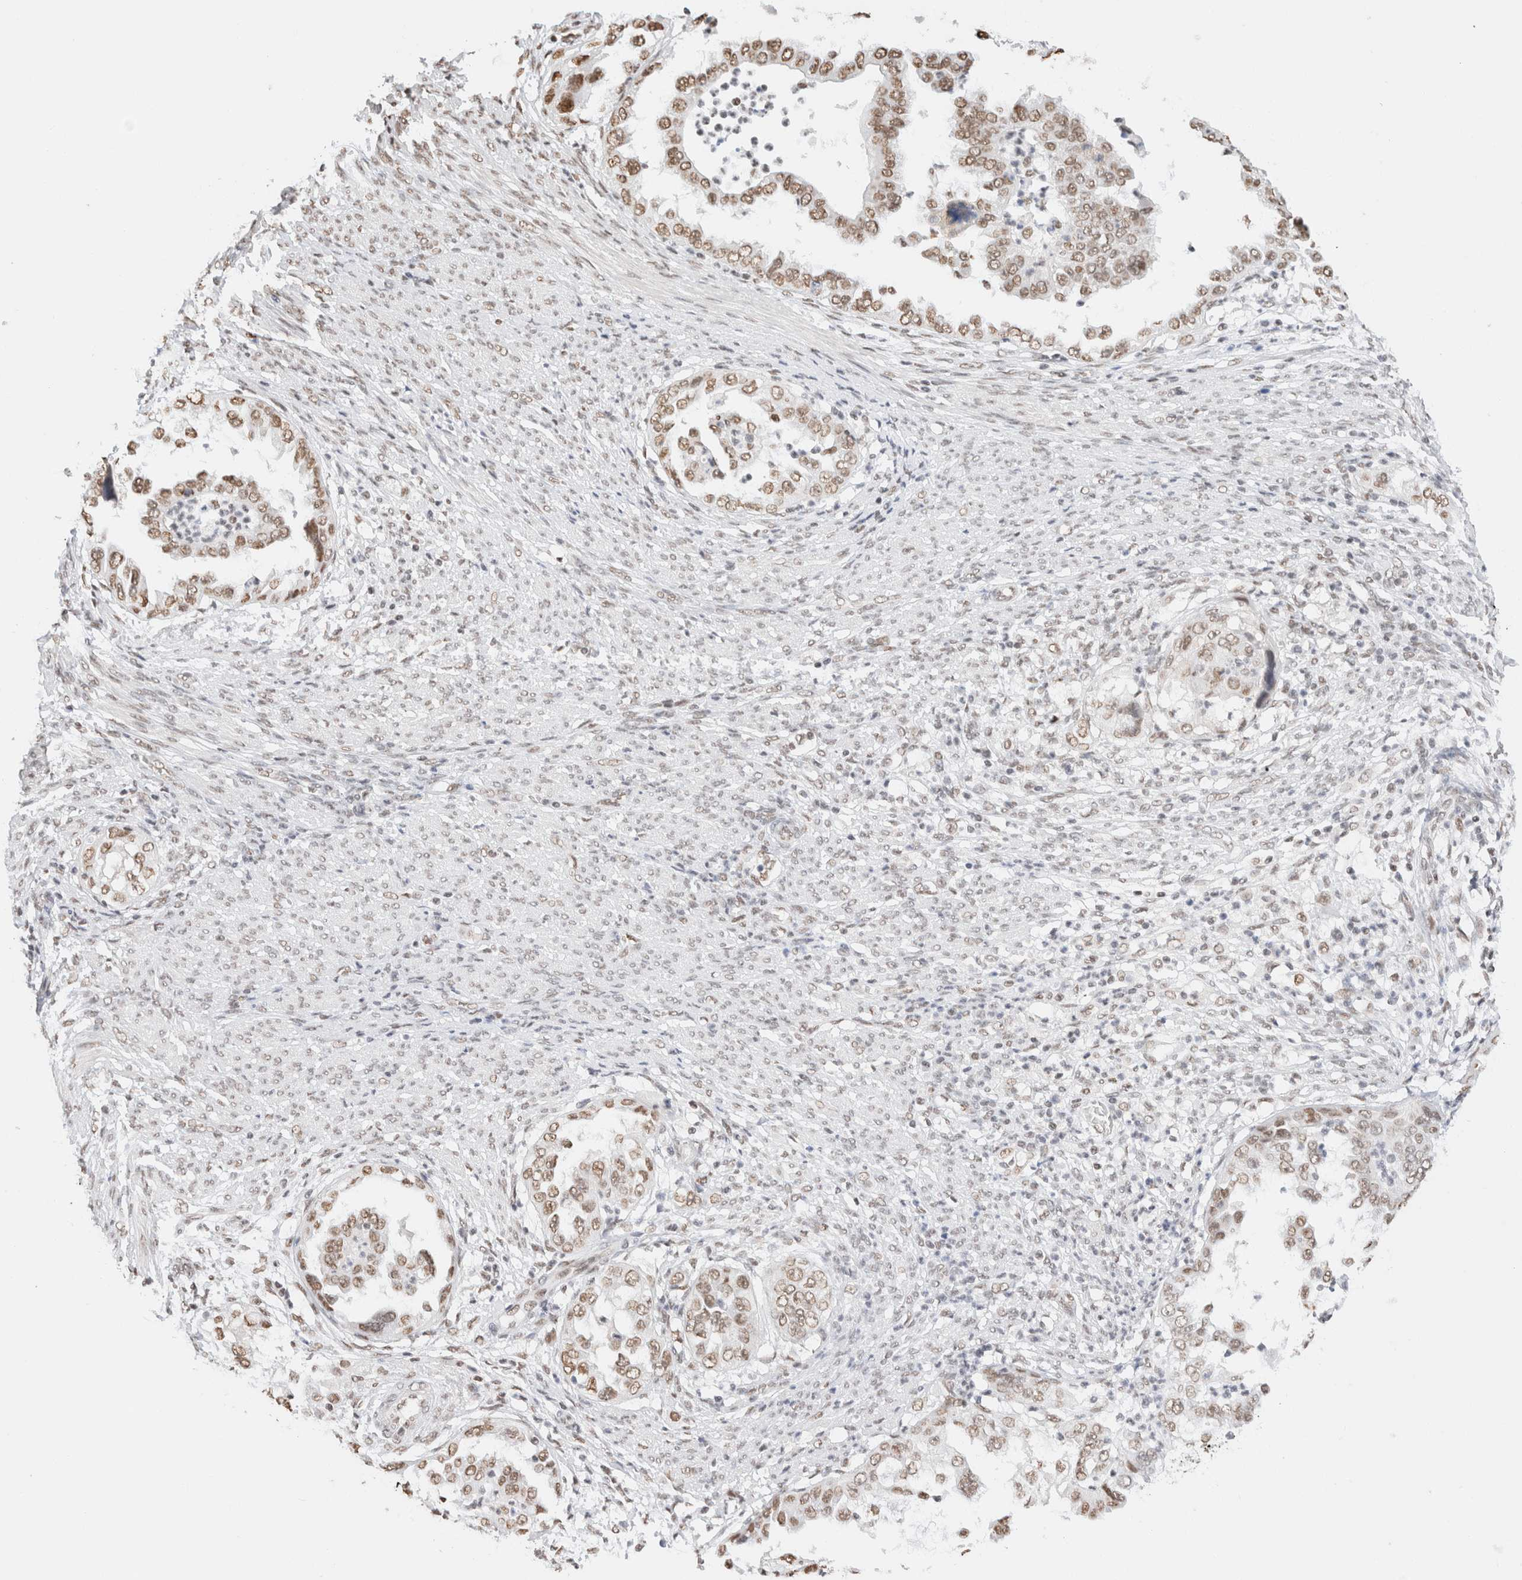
{"staining": {"intensity": "moderate", "quantity": ">75%", "location": "nuclear"}, "tissue": "endometrial cancer", "cell_type": "Tumor cells", "image_type": "cancer", "snomed": [{"axis": "morphology", "description": "Adenocarcinoma, NOS"}, {"axis": "topography", "description": "Endometrium"}], "caption": "This histopathology image displays immunohistochemistry staining of human endometrial cancer (adenocarcinoma), with medium moderate nuclear expression in about >75% of tumor cells.", "gene": "SUPT3H", "patient": {"sex": "female", "age": 85}}